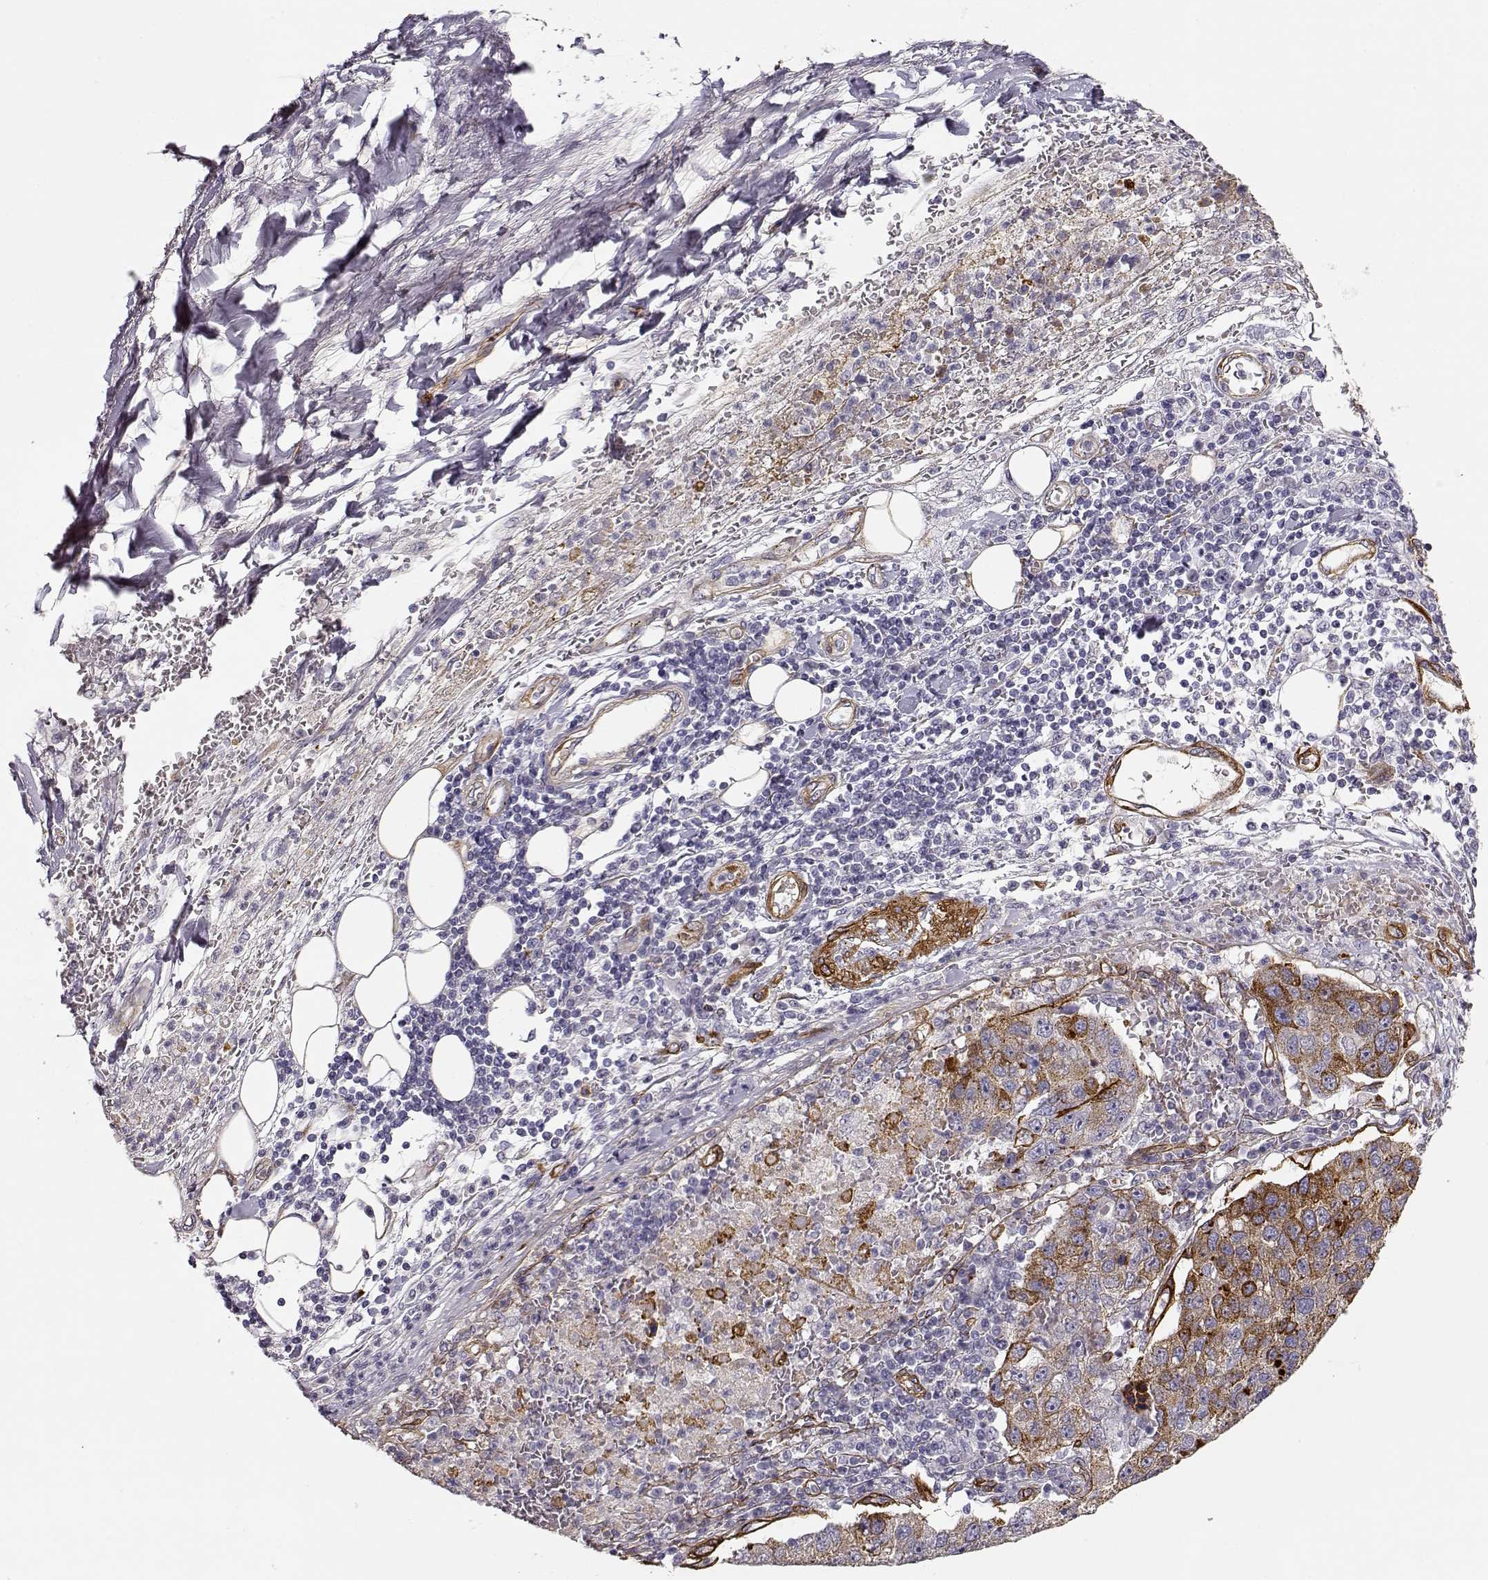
{"staining": {"intensity": "moderate", "quantity": "<25%", "location": "cytoplasmic/membranous"}, "tissue": "pancreatic cancer", "cell_type": "Tumor cells", "image_type": "cancer", "snomed": [{"axis": "morphology", "description": "Adenocarcinoma, NOS"}, {"axis": "topography", "description": "Pancreas"}], "caption": "Pancreatic cancer stained for a protein reveals moderate cytoplasmic/membranous positivity in tumor cells.", "gene": "LAMC1", "patient": {"sex": "female", "age": 61}}